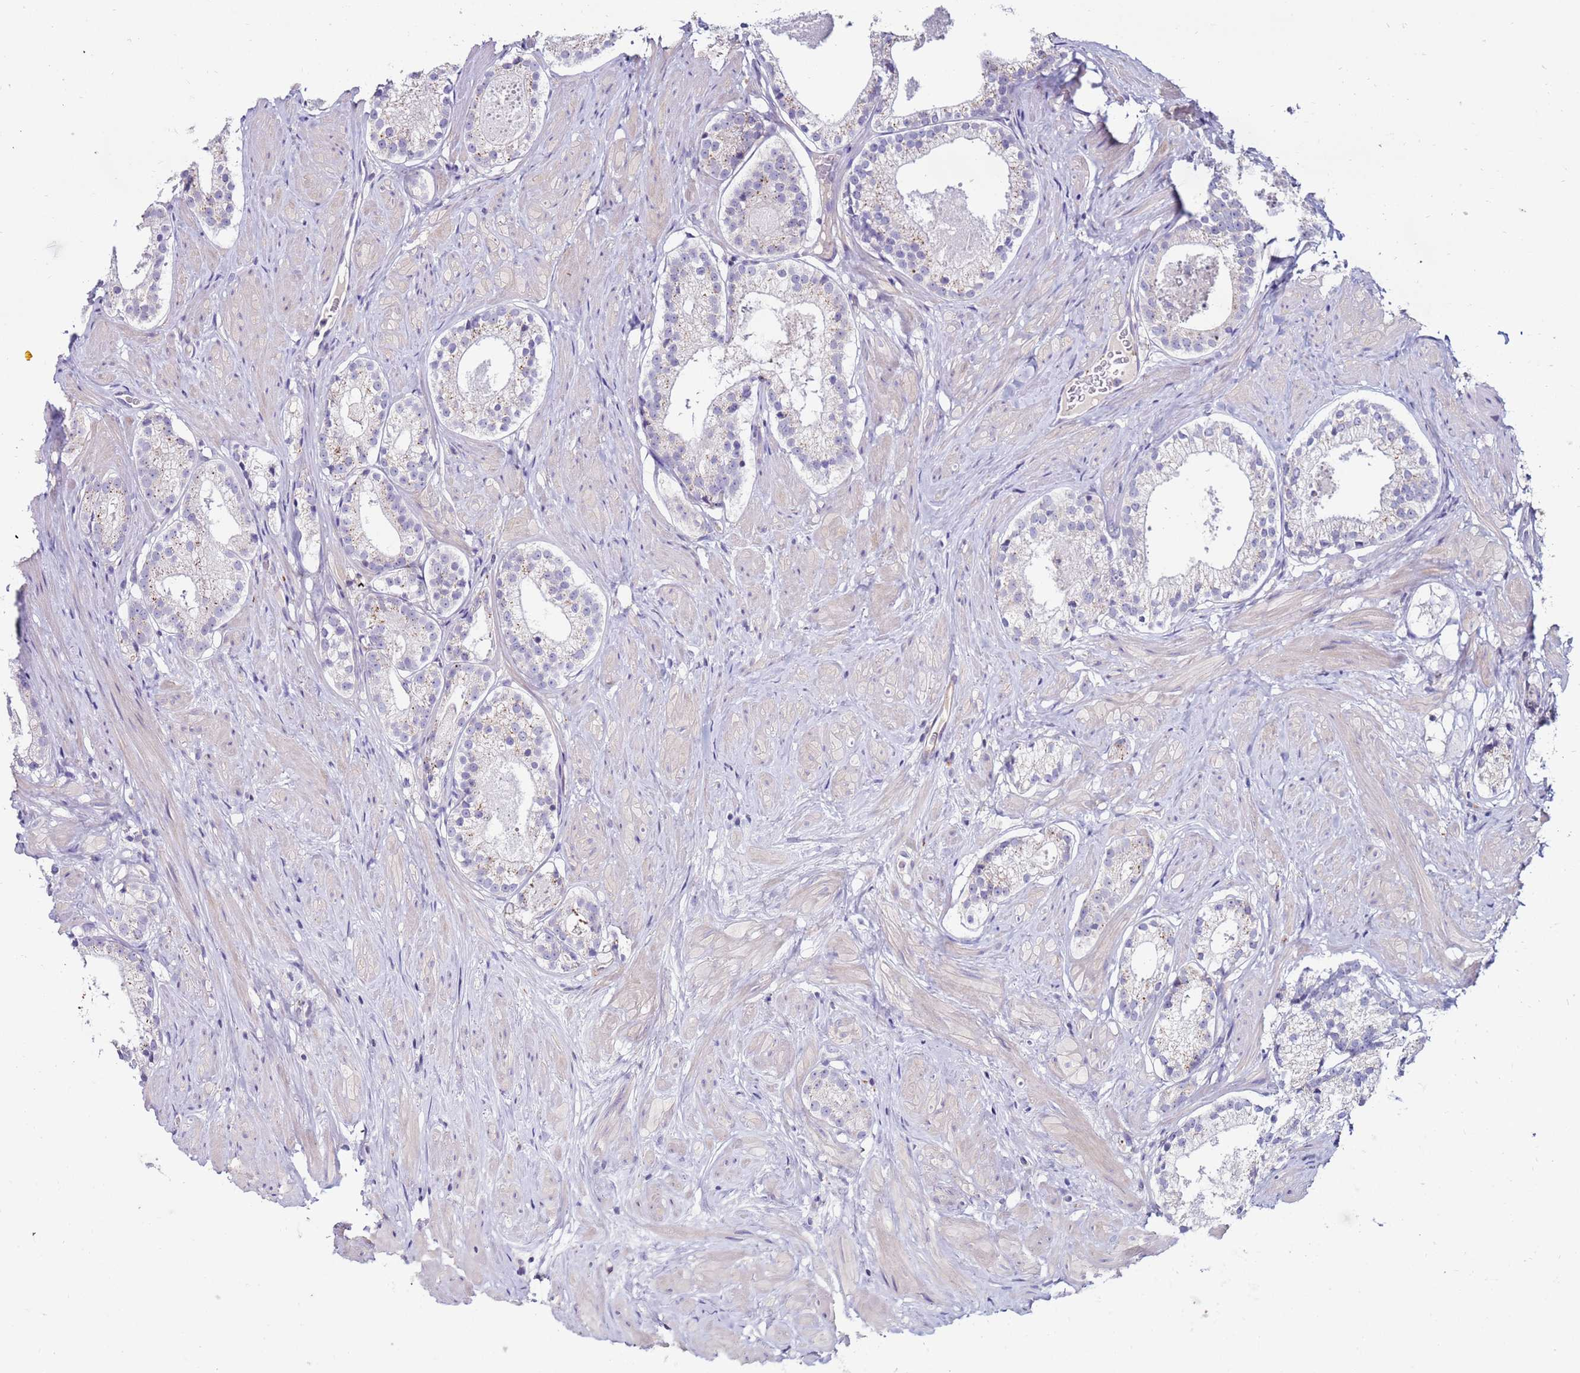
{"staining": {"intensity": "negative", "quantity": "none", "location": "none"}, "tissue": "prostate cancer", "cell_type": "Tumor cells", "image_type": "cancer", "snomed": [{"axis": "morphology", "description": "Adenocarcinoma, Low grade"}, {"axis": "topography", "description": "Prostate"}], "caption": "High power microscopy micrograph of an IHC photomicrograph of adenocarcinoma (low-grade) (prostate), revealing no significant positivity in tumor cells.", "gene": "CLEC4M", "patient": {"sex": "male", "age": 57}}